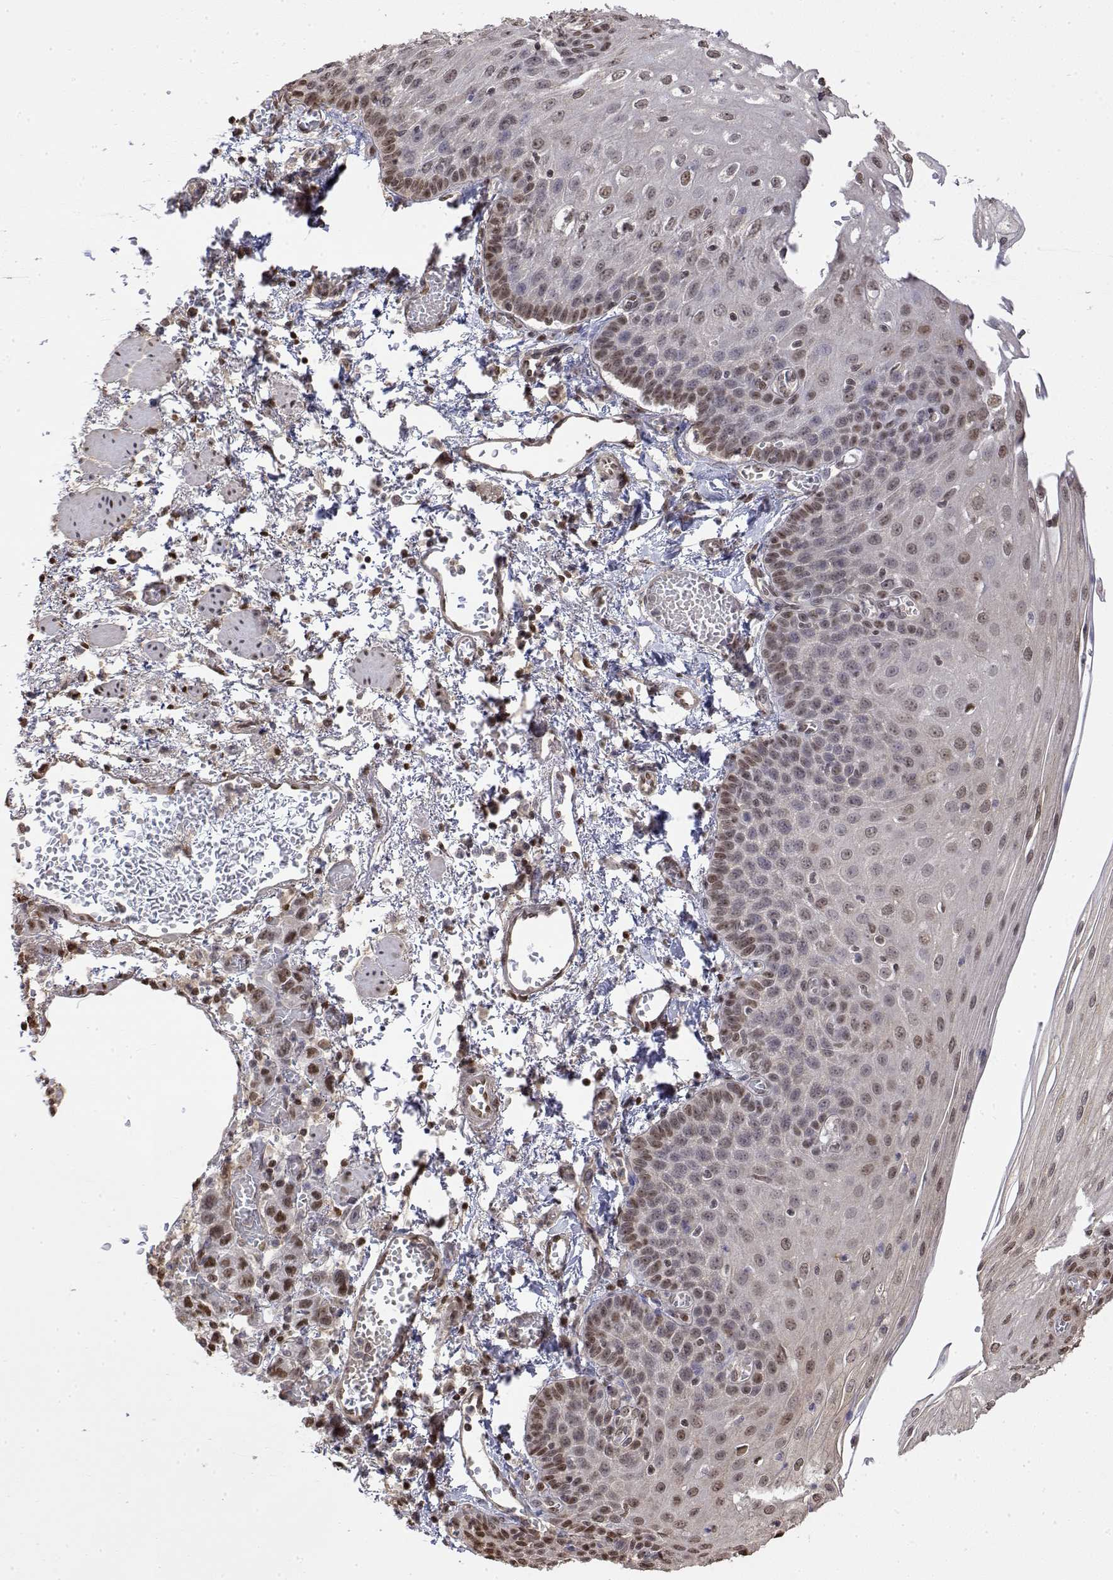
{"staining": {"intensity": "weak", "quantity": ">75%", "location": "nuclear"}, "tissue": "esophagus", "cell_type": "Squamous epithelial cells", "image_type": "normal", "snomed": [{"axis": "morphology", "description": "Normal tissue, NOS"}, {"axis": "morphology", "description": "Adenocarcinoma, NOS"}, {"axis": "topography", "description": "Esophagus"}], "caption": "Brown immunohistochemical staining in normal esophagus exhibits weak nuclear positivity in about >75% of squamous epithelial cells.", "gene": "TPI1", "patient": {"sex": "male", "age": 81}}